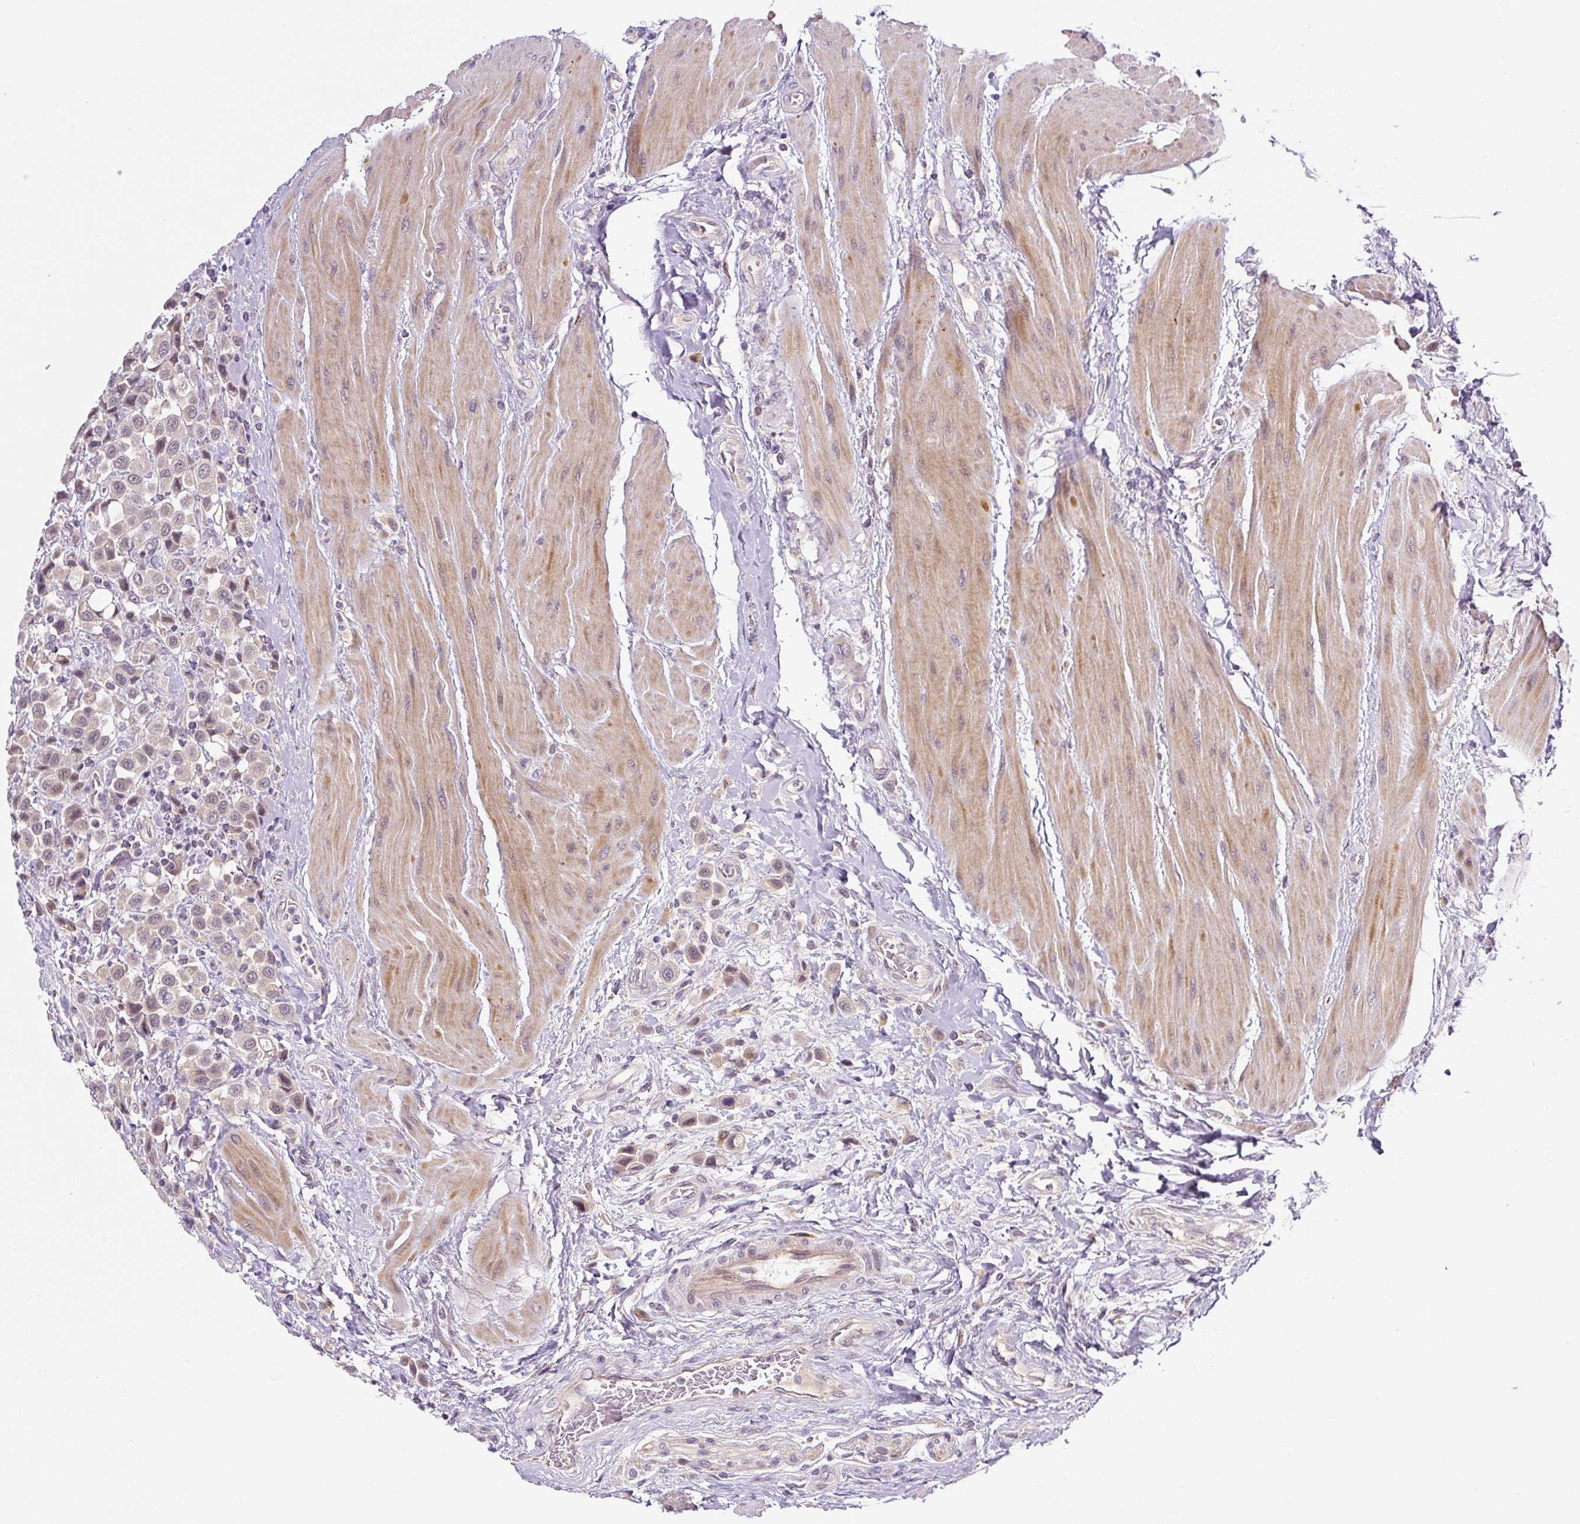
{"staining": {"intensity": "weak", "quantity": "<25%", "location": "cytoplasmic/membranous"}, "tissue": "urothelial cancer", "cell_type": "Tumor cells", "image_type": "cancer", "snomed": [{"axis": "morphology", "description": "Urothelial carcinoma, High grade"}, {"axis": "topography", "description": "Urinary bladder"}], "caption": "Immunohistochemical staining of human urothelial cancer demonstrates no significant expression in tumor cells.", "gene": "PRKAA2", "patient": {"sex": "male", "age": 50}}